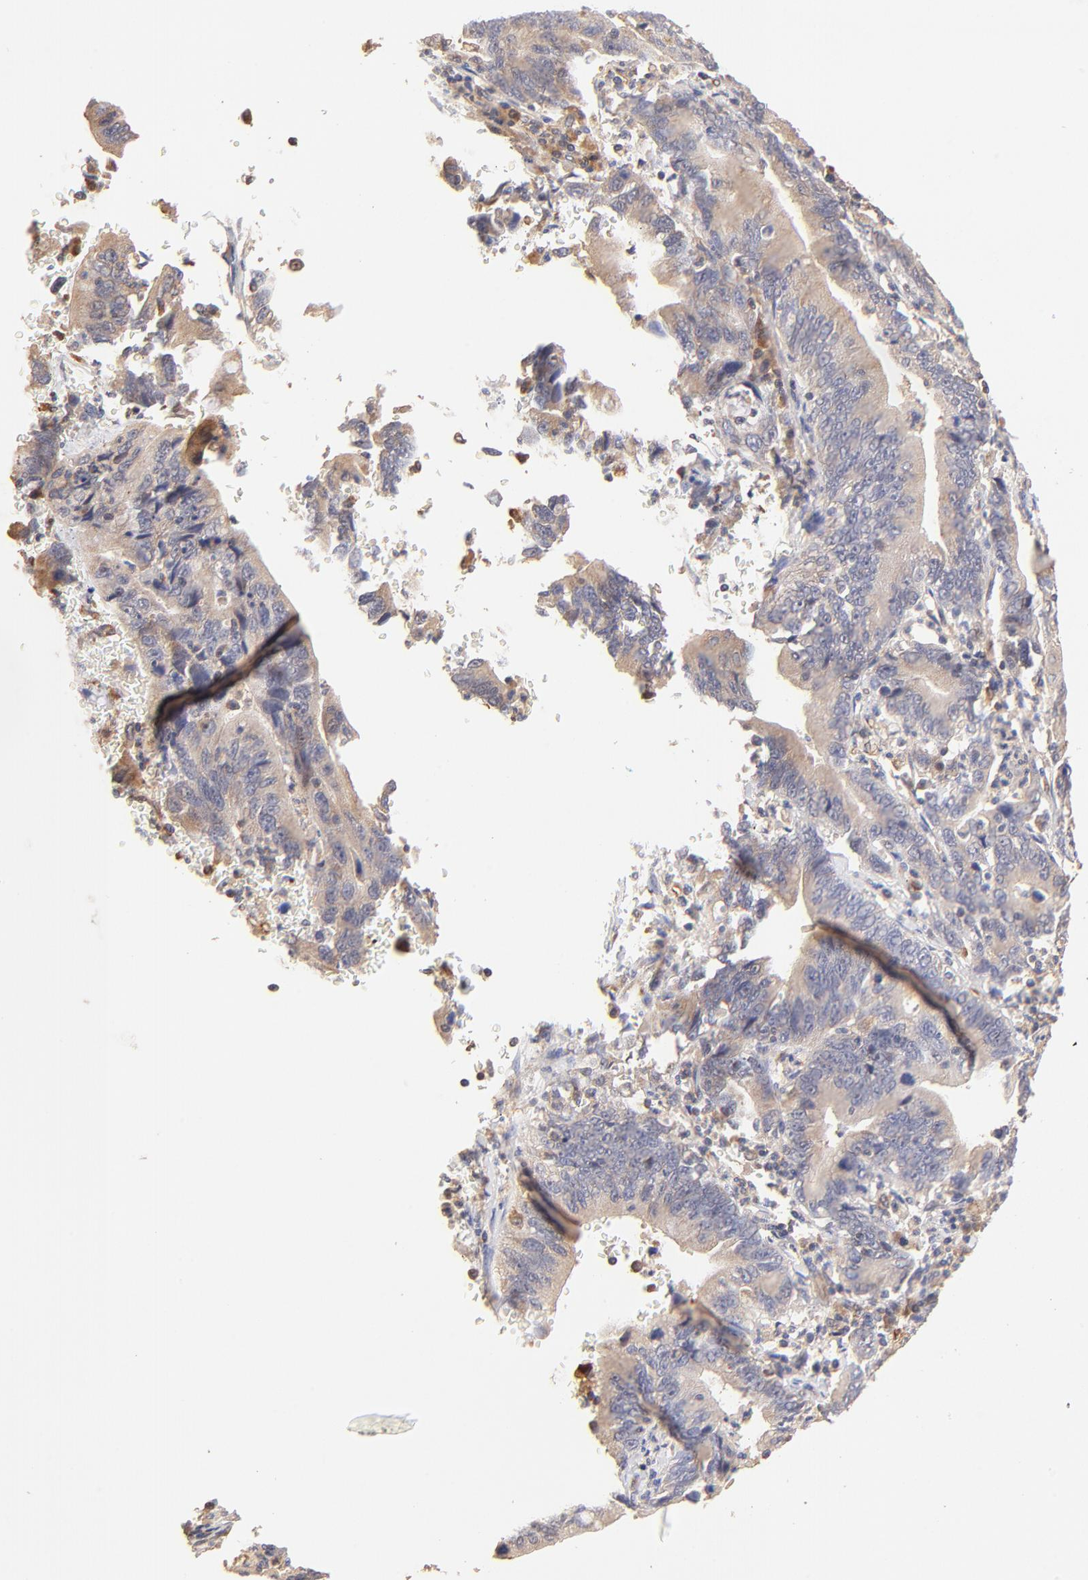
{"staining": {"intensity": "weak", "quantity": ">75%", "location": "cytoplasmic/membranous"}, "tissue": "stomach cancer", "cell_type": "Tumor cells", "image_type": "cancer", "snomed": [{"axis": "morphology", "description": "Adenocarcinoma, NOS"}, {"axis": "topography", "description": "Stomach, upper"}], "caption": "The immunohistochemical stain labels weak cytoplasmic/membranous staining in tumor cells of stomach cancer tissue.", "gene": "TNFAIP3", "patient": {"sex": "male", "age": 63}}